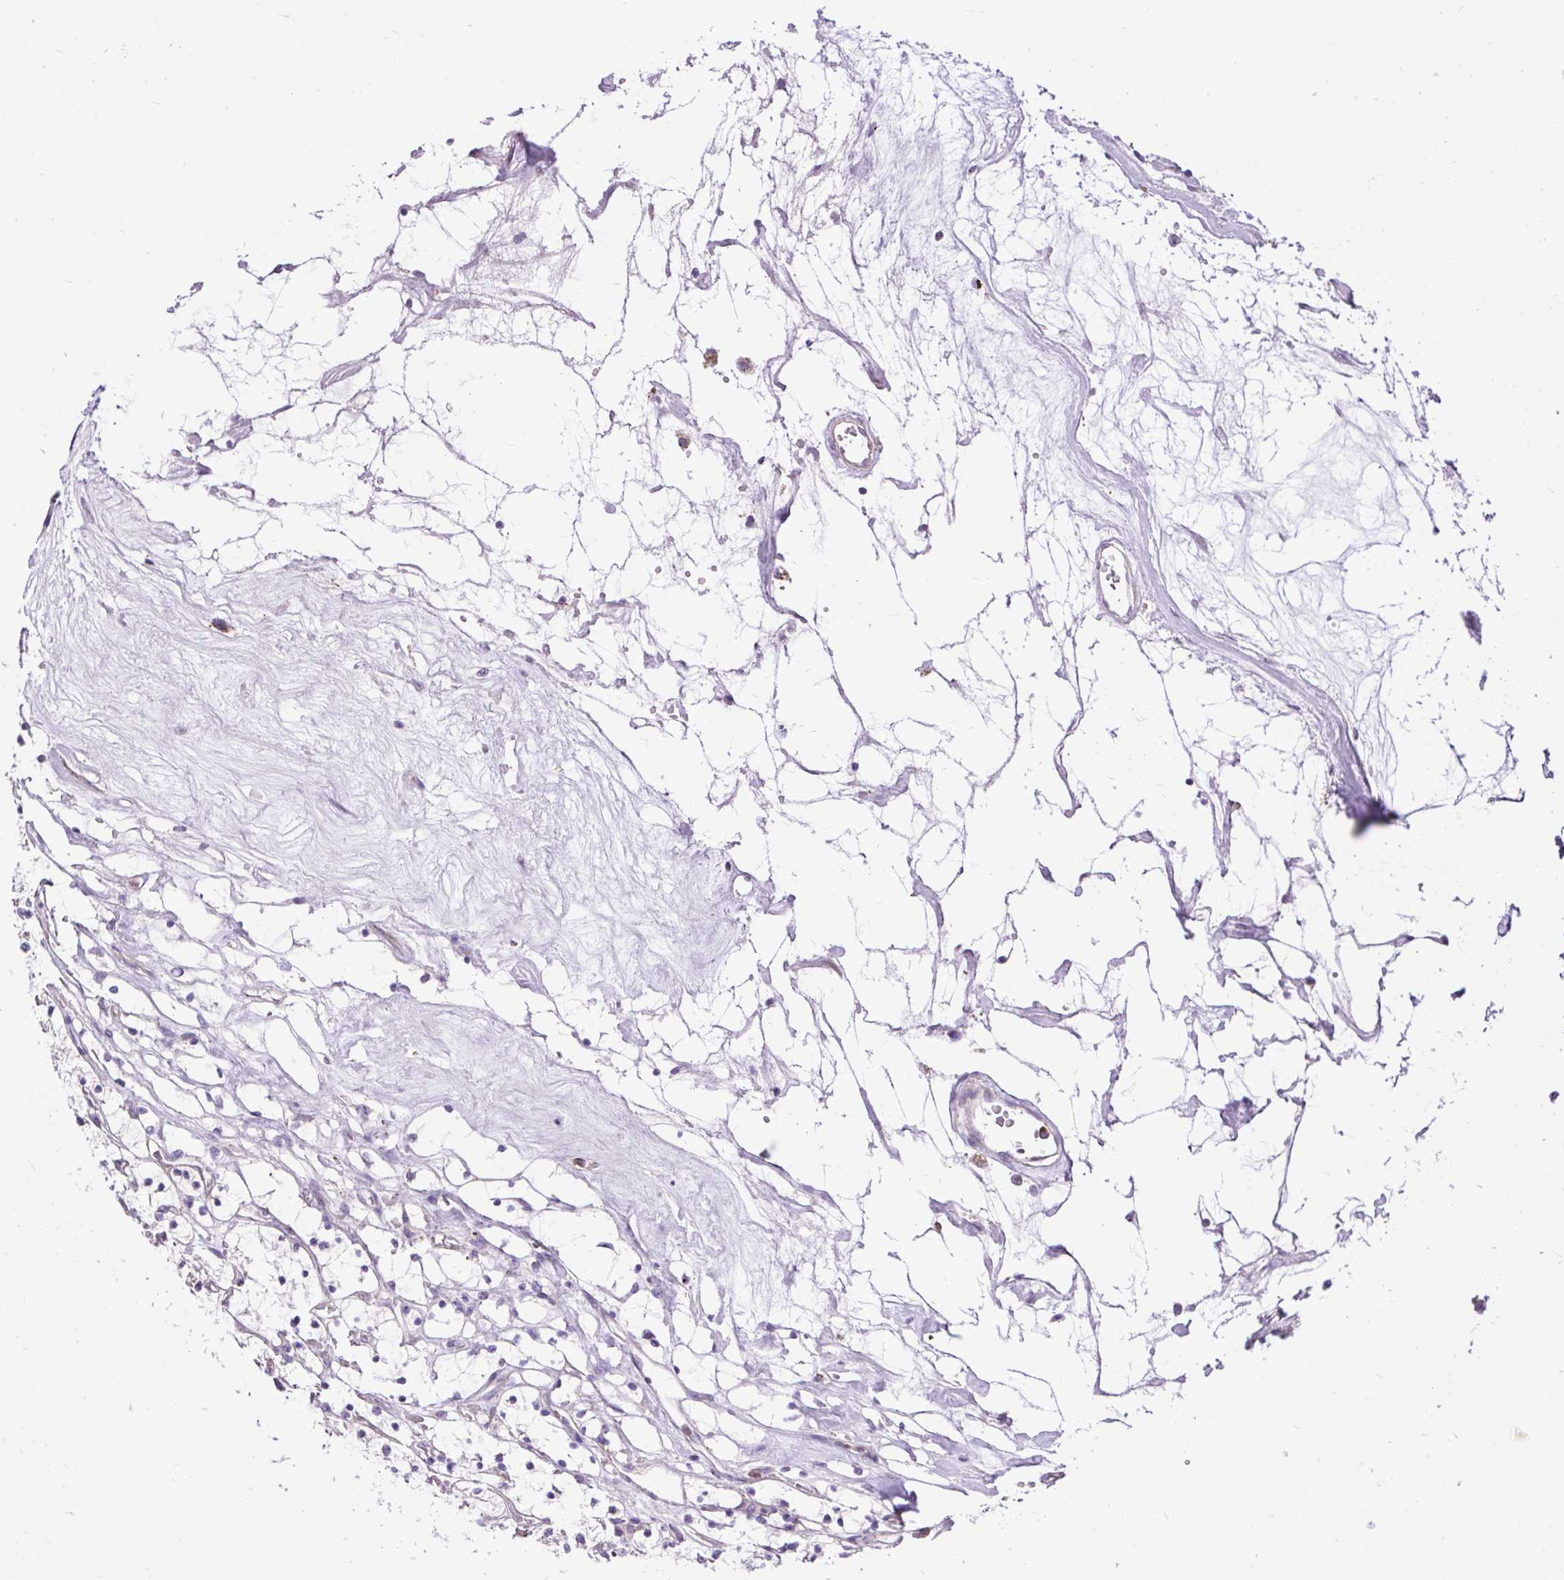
{"staining": {"intensity": "negative", "quantity": "none", "location": "none"}, "tissue": "renal cancer", "cell_type": "Tumor cells", "image_type": "cancer", "snomed": [{"axis": "morphology", "description": "Adenocarcinoma, NOS"}, {"axis": "topography", "description": "Kidney"}], "caption": "Adenocarcinoma (renal) was stained to show a protein in brown. There is no significant expression in tumor cells.", "gene": "CFAP47", "patient": {"sex": "female", "age": 69}}